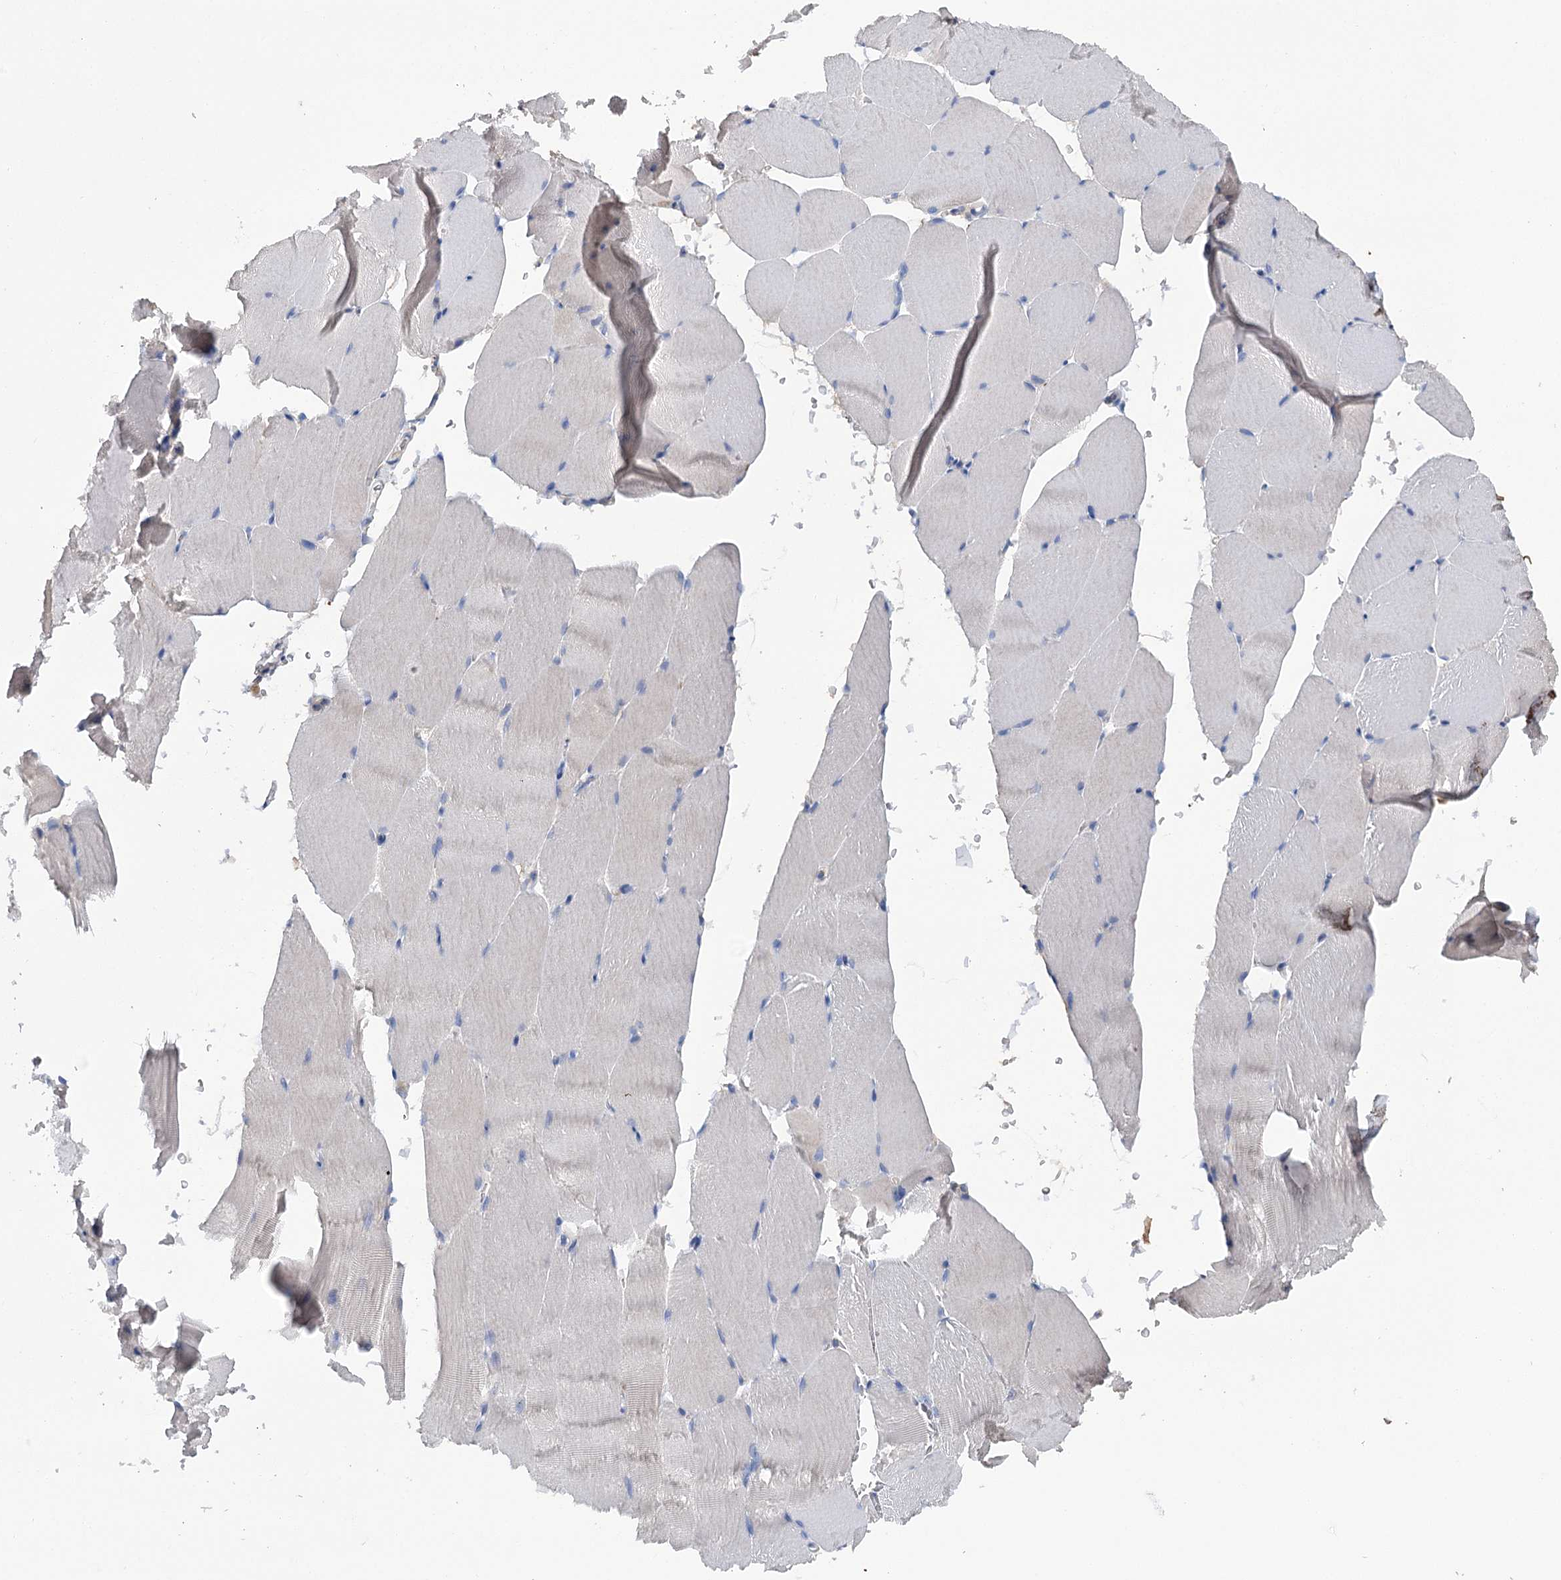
{"staining": {"intensity": "negative", "quantity": "none", "location": "none"}, "tissue": "skeletal muscle", "cell_type": "Myocytes", "image_type": "normal", "snomed": [{"axis": "morphology", "description": "Normal tissue, NOS"}, {"axis": "topography", "description": "Skeletal muscle"}, {"axis": "topography", "description": "Parathyroid gland"}], "caption": "This is an IHC photomicrograph of normal skeletal muscle. There is no positivity in myocytes.", "gene": "EPYC", "patient": {"sex": "female", "age": 37}}